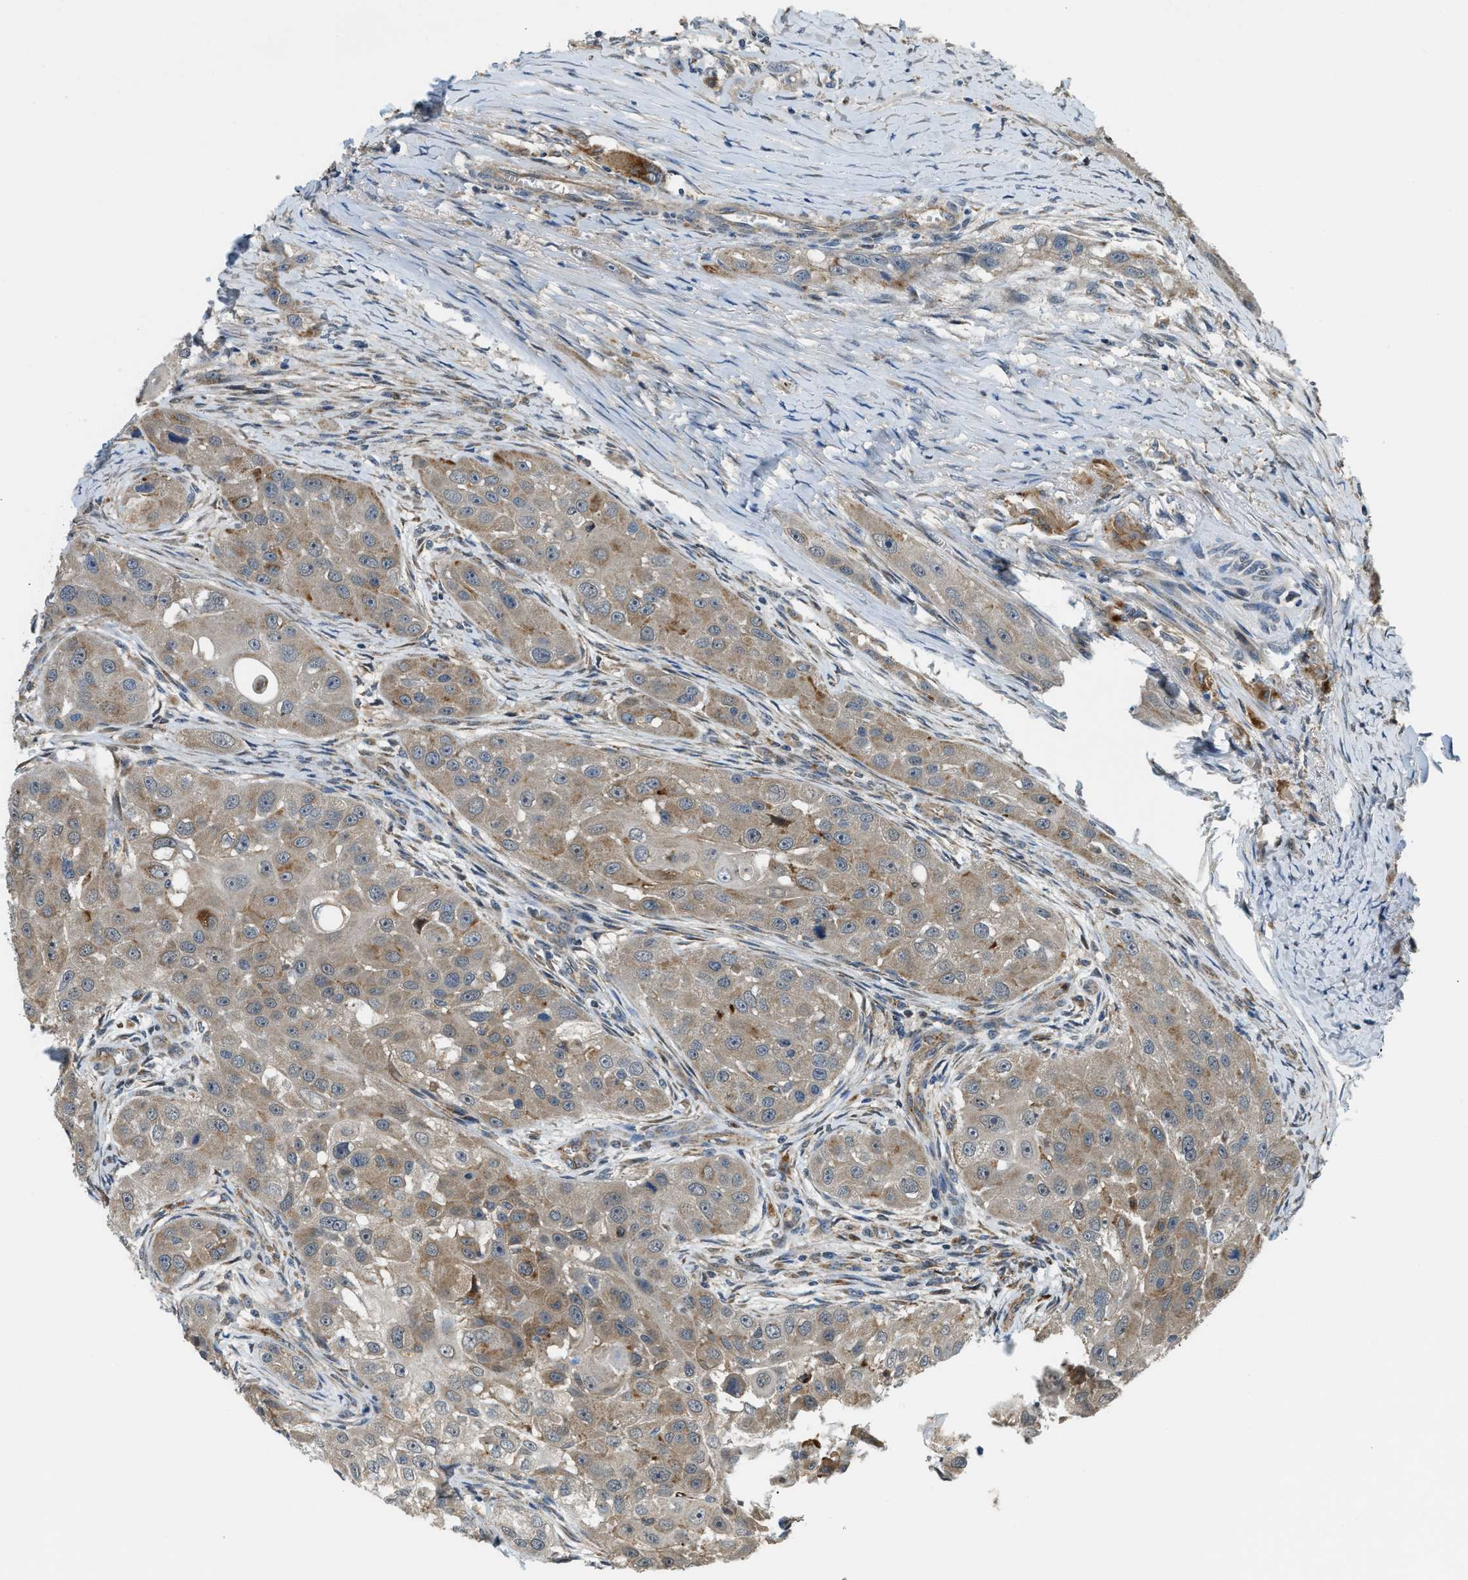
{"staining": {"intensity": "weak", "quantity": ">75%", "location": "cytoplasmic/membranous"}, "tissue": "head and neck cancer", "cell_type": "Tumor cells", "image_type": "cancer", "snomed": [{"axis": "morphology", "description": "Normal tissue, NOS"}, {"axis": "morphology", "description": "Squamous cell carcinoma, NOS"}, {"axis": "topography", "description": "Skeletal muscle"}, {"axis": "topography", "description": "Head-Neck"}], "caption": "Weak cytoplasmic/membranous protein staining is appreciated in about >75% of tumor cells in squamous cell carcinoma (head and neck).", "gene": "STARD3NL", "patient": {"sex": "male", "age": 51}}